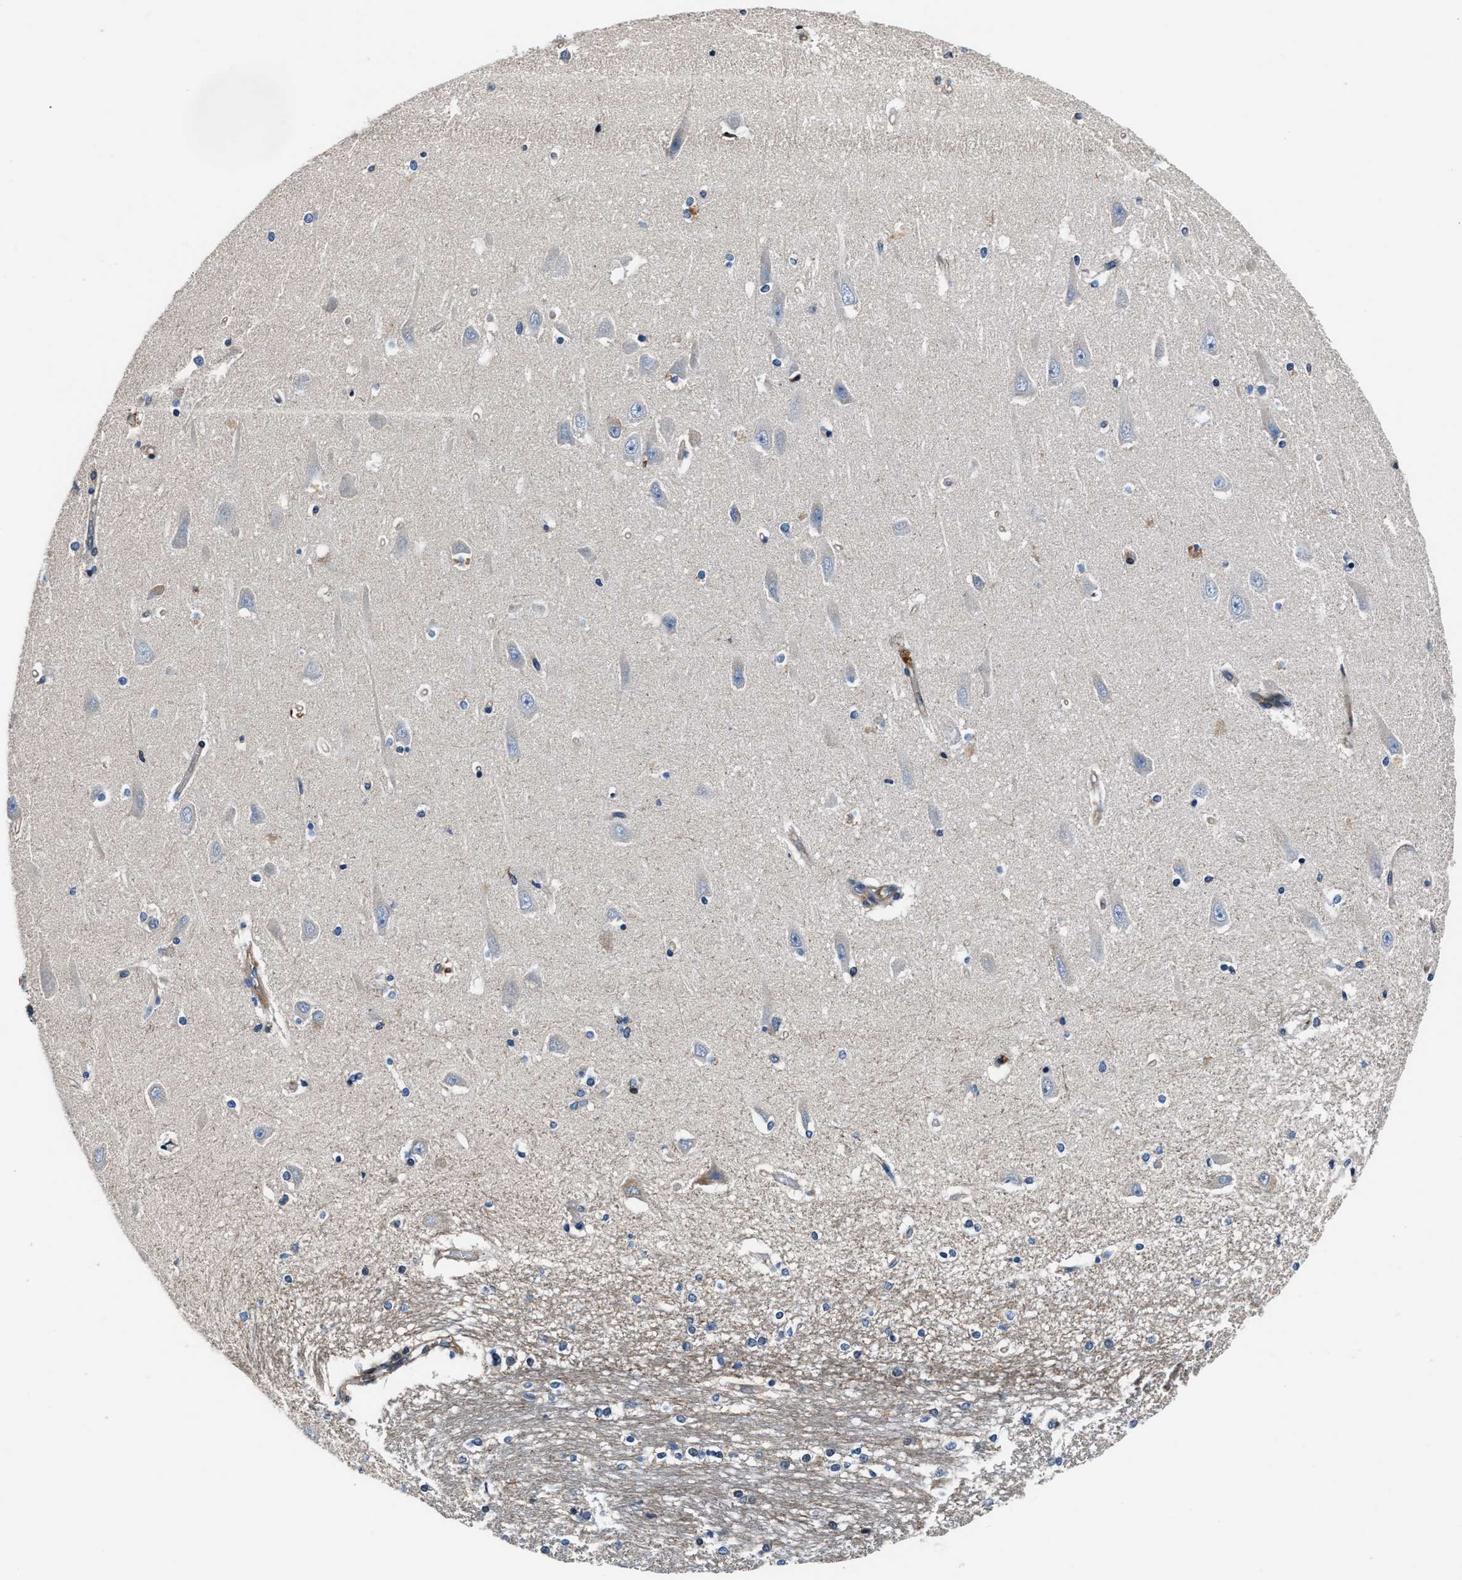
{"staining": {"intensity": "weak", "quantity": "<25%", "location": "cytoplasmic/membranous"}, "tissue": "hippocampus", "cell_type": "Glial cells", "image_type": "normal", "snomed": [{"axis": "morphology", "description": "Normal tissue, NOS"}, {"axis": "topography", "description": "Hippocampus"}], "caption": "A high-resolution micrograph shows immunohistochemistry staining of unremarkable hippocampus, which displays no significant positivity in glial cells.", "gene": "MPDZ", "patient": {"sex": "male", "age": 45}}